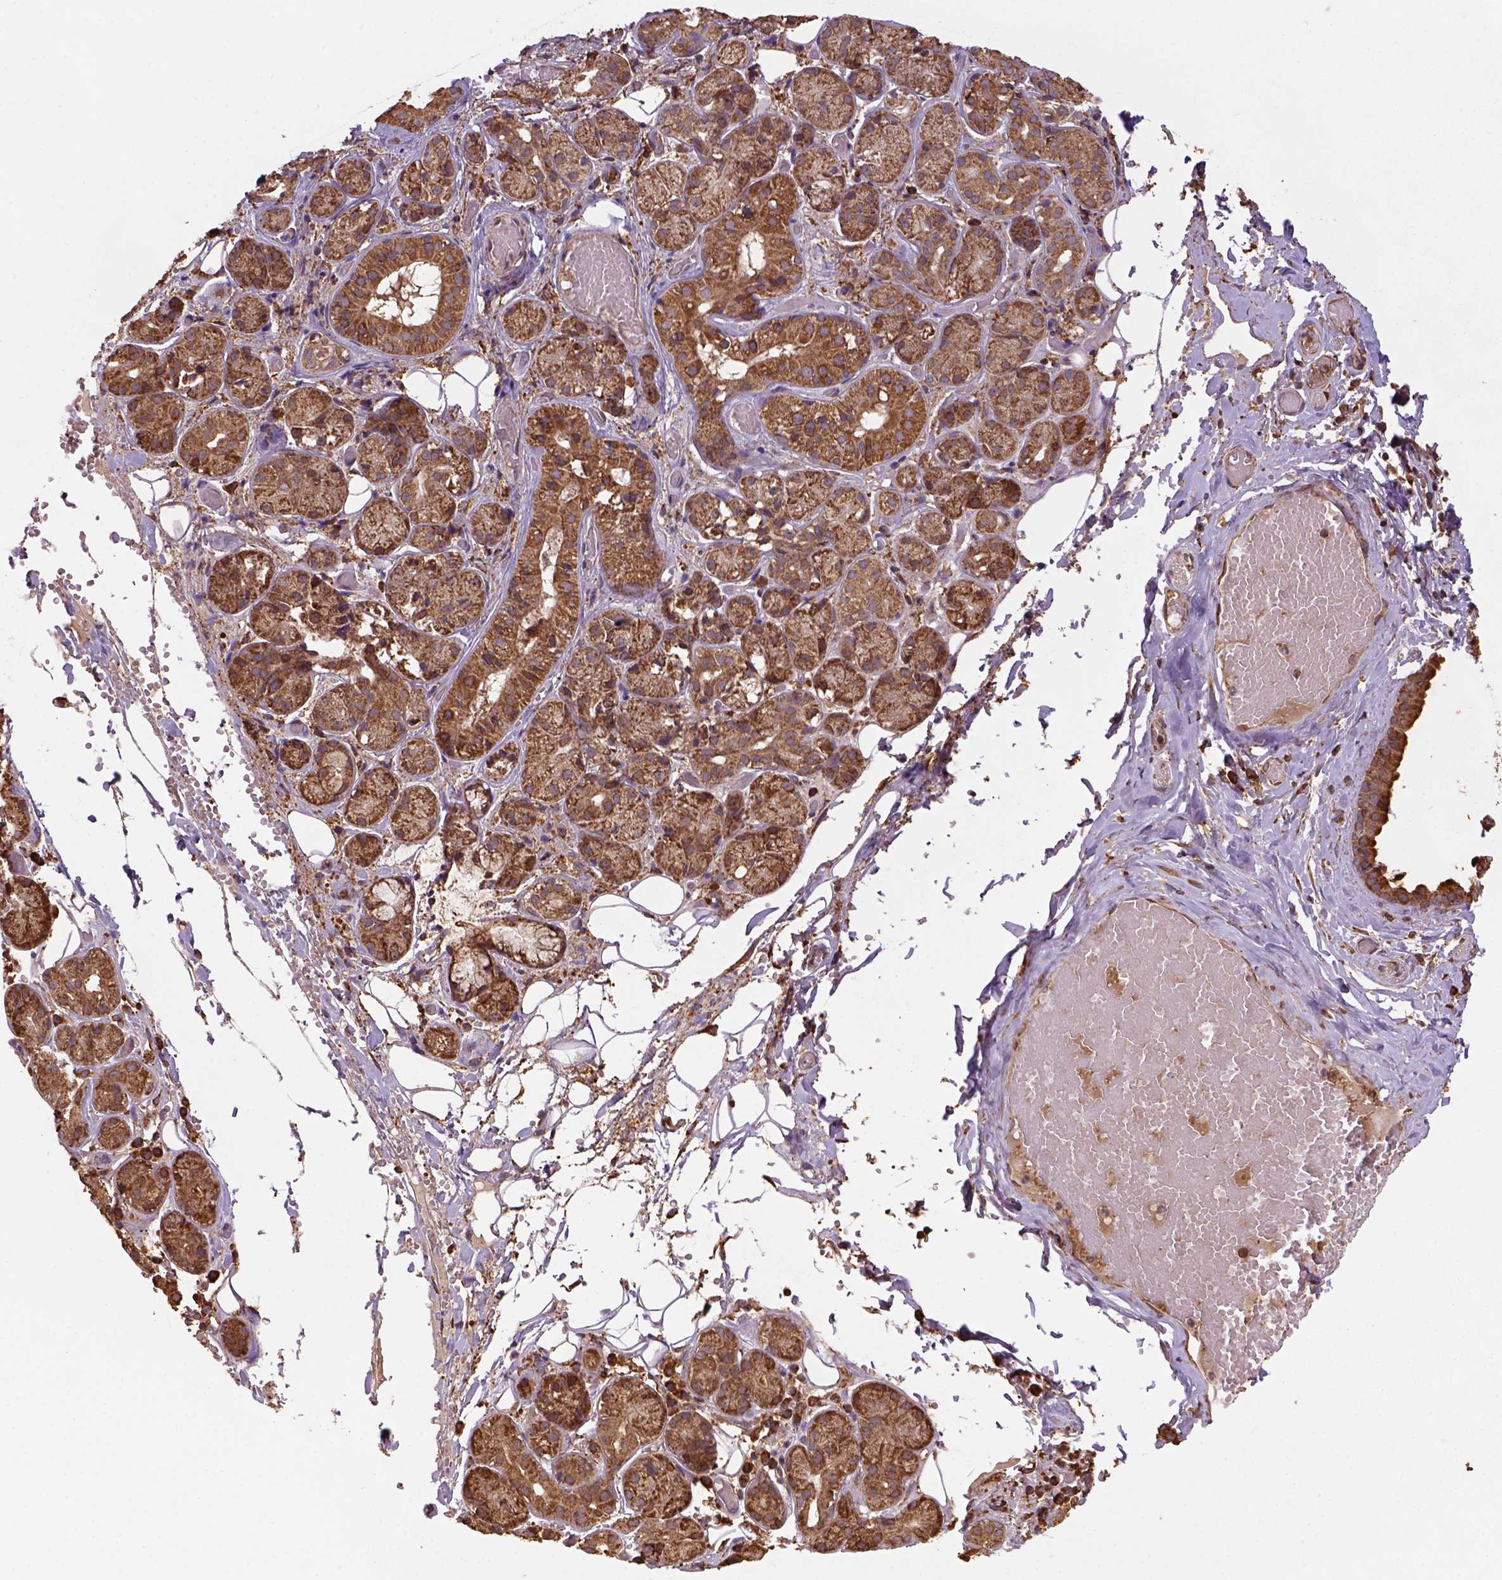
{"staining": {"intensity": "moderate", "quantity": ">75%", "location": "cytoplasmic/membranous"}, "tissue": "salivary gland", "cell_type": "Glandular cells", "image_type": "normal", "snomed": [{"axis": "morphology", "description": "Normal tissue, NOS"}, {"axis": "topography", "description": "Salivary gland"}, {"axis": "topography", "description": "Peripheral nerve tissue"}], "caption": "Moderate cytoplasmic/membranous protein staining is identified in about >75% of glandular cells in salivary gland.", "gene": "MAPK8IP3", "patient": {"sex": "male", "age": 71}}